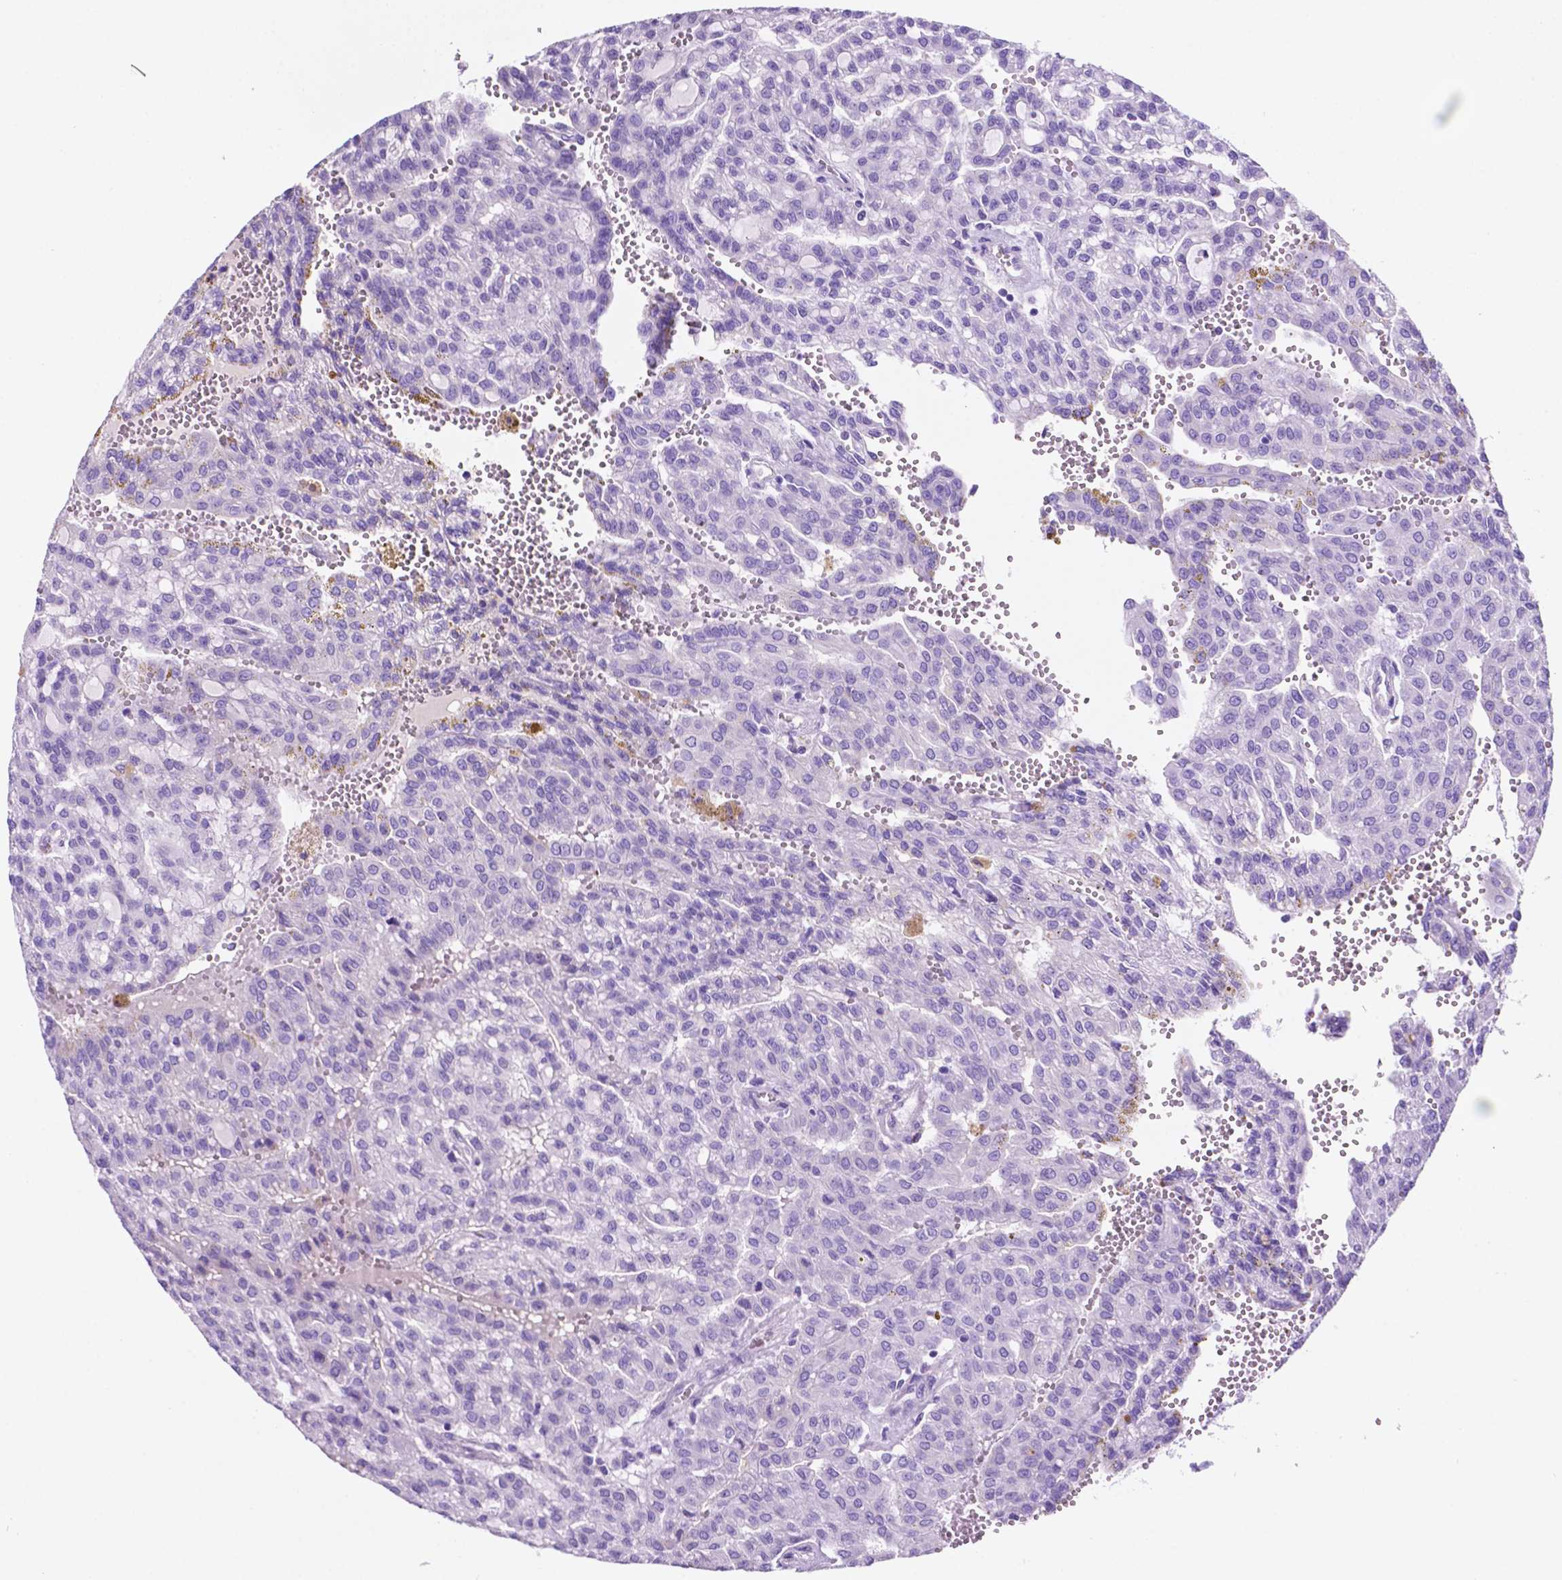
{"staining": {"intensity": "negative", "quantity": "none", "location": "none"}, "tissue": "renal cancer", "cell_type": "Tumor cells", "image_type": "cancer", "snomed": [{"axis": "morphology", "description": "Adenocarcinoma, NOS"}, {"axis": "topography", "description": "Kidney"}], "caption": "This is an IHC histopathology image of human renal cancer. There is no positivity in tumor cells.", "gene": "FOXB2", "patient": {"sex": "male", "age": 63}}